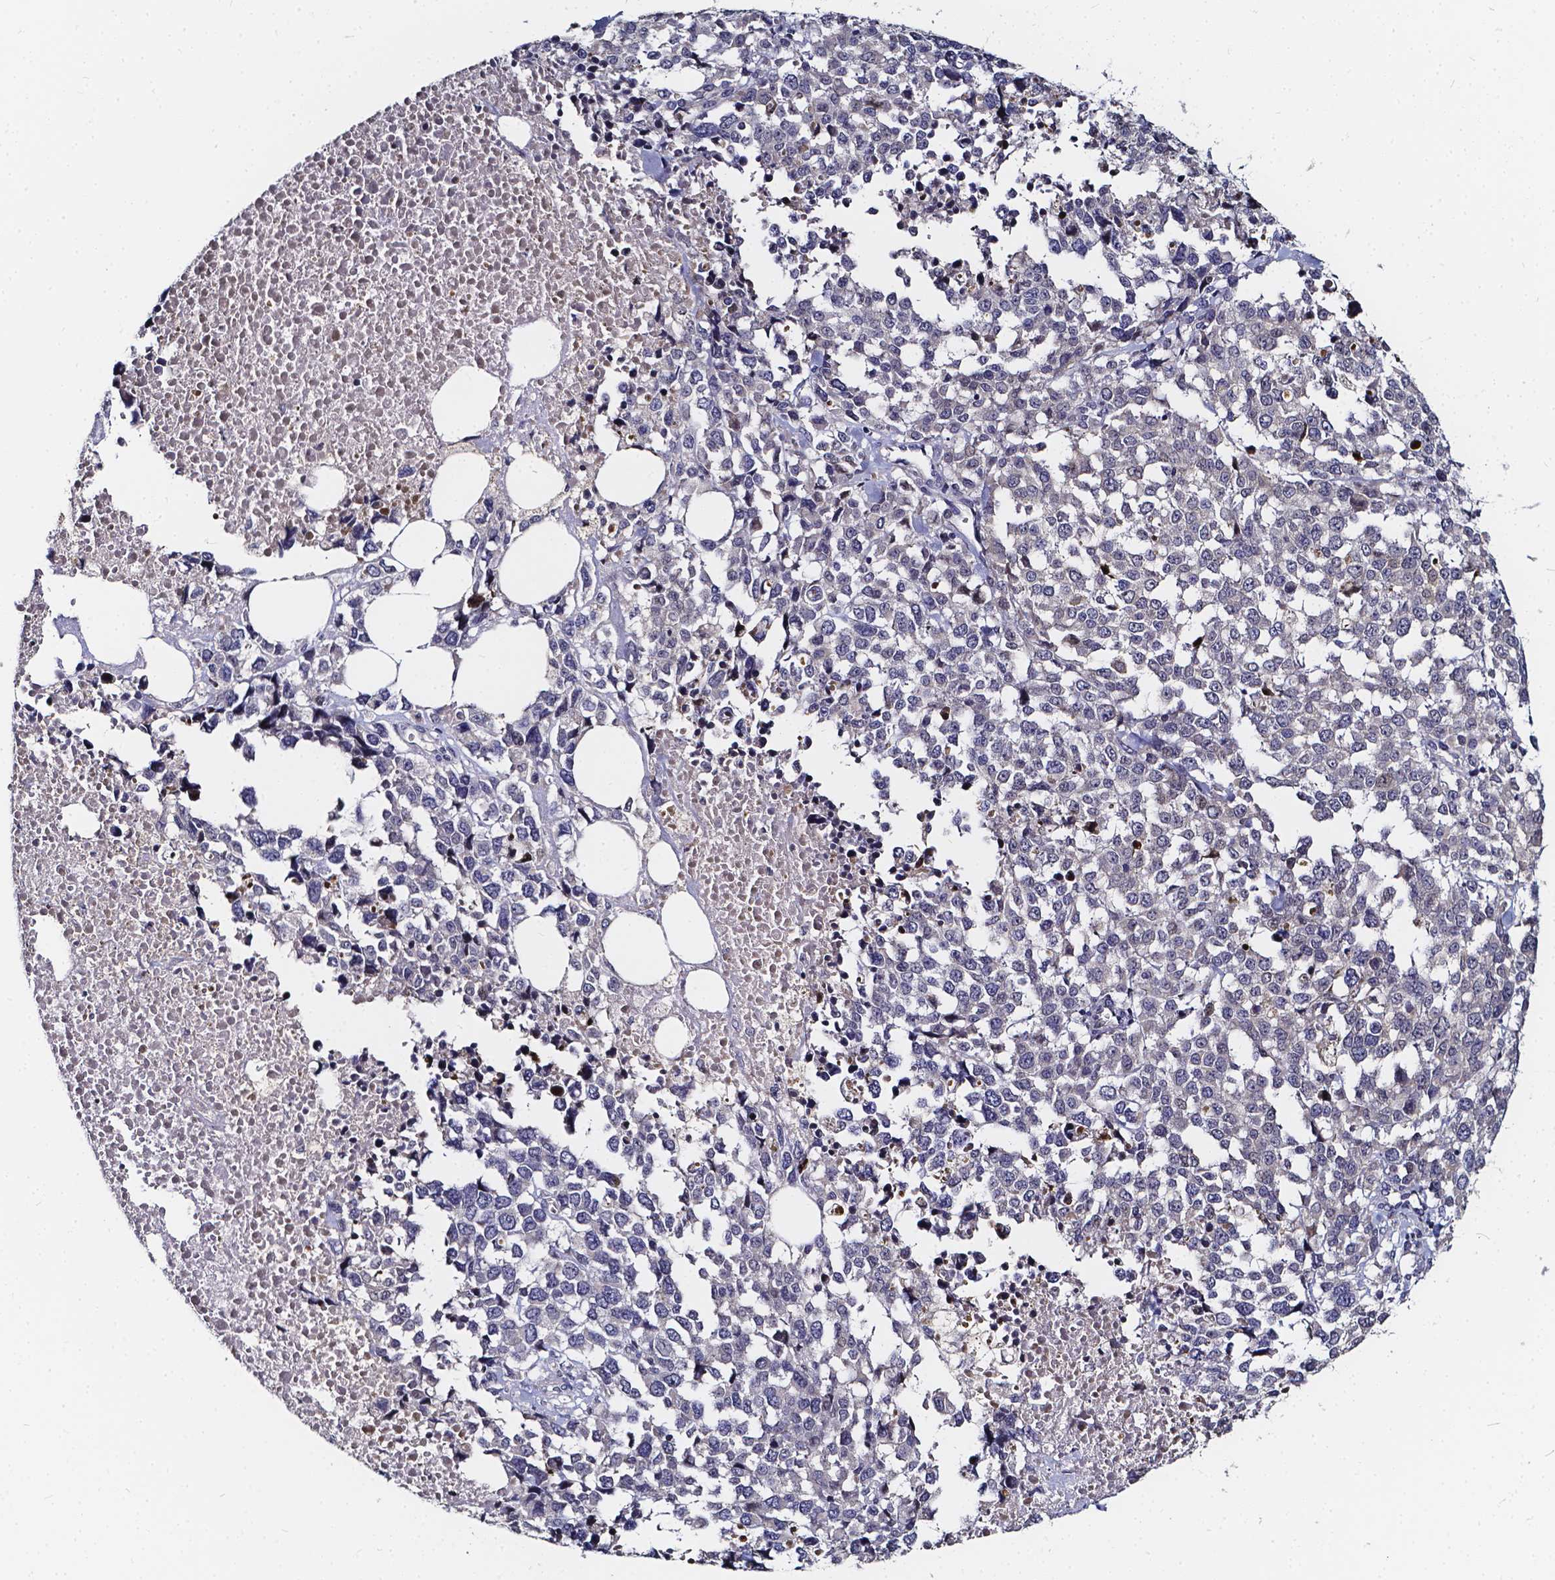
{"staining": {"intensity": "negative", "quantity": "none", "location": "none"}, "tissue": "melanoma", "cell_type": "Tumor cells", "image_type": "cancer", "snomed": [{"axis": "morphology", "description": "Malignant melanoma, Metastatic site"}, {"axis": "topography", "description": "Skin"}], "caption": "Tumor cells are negative for protein expression in human melanoma.", "gene": "SOWAHA", "patient": {"sex": "male", "age": 84}}